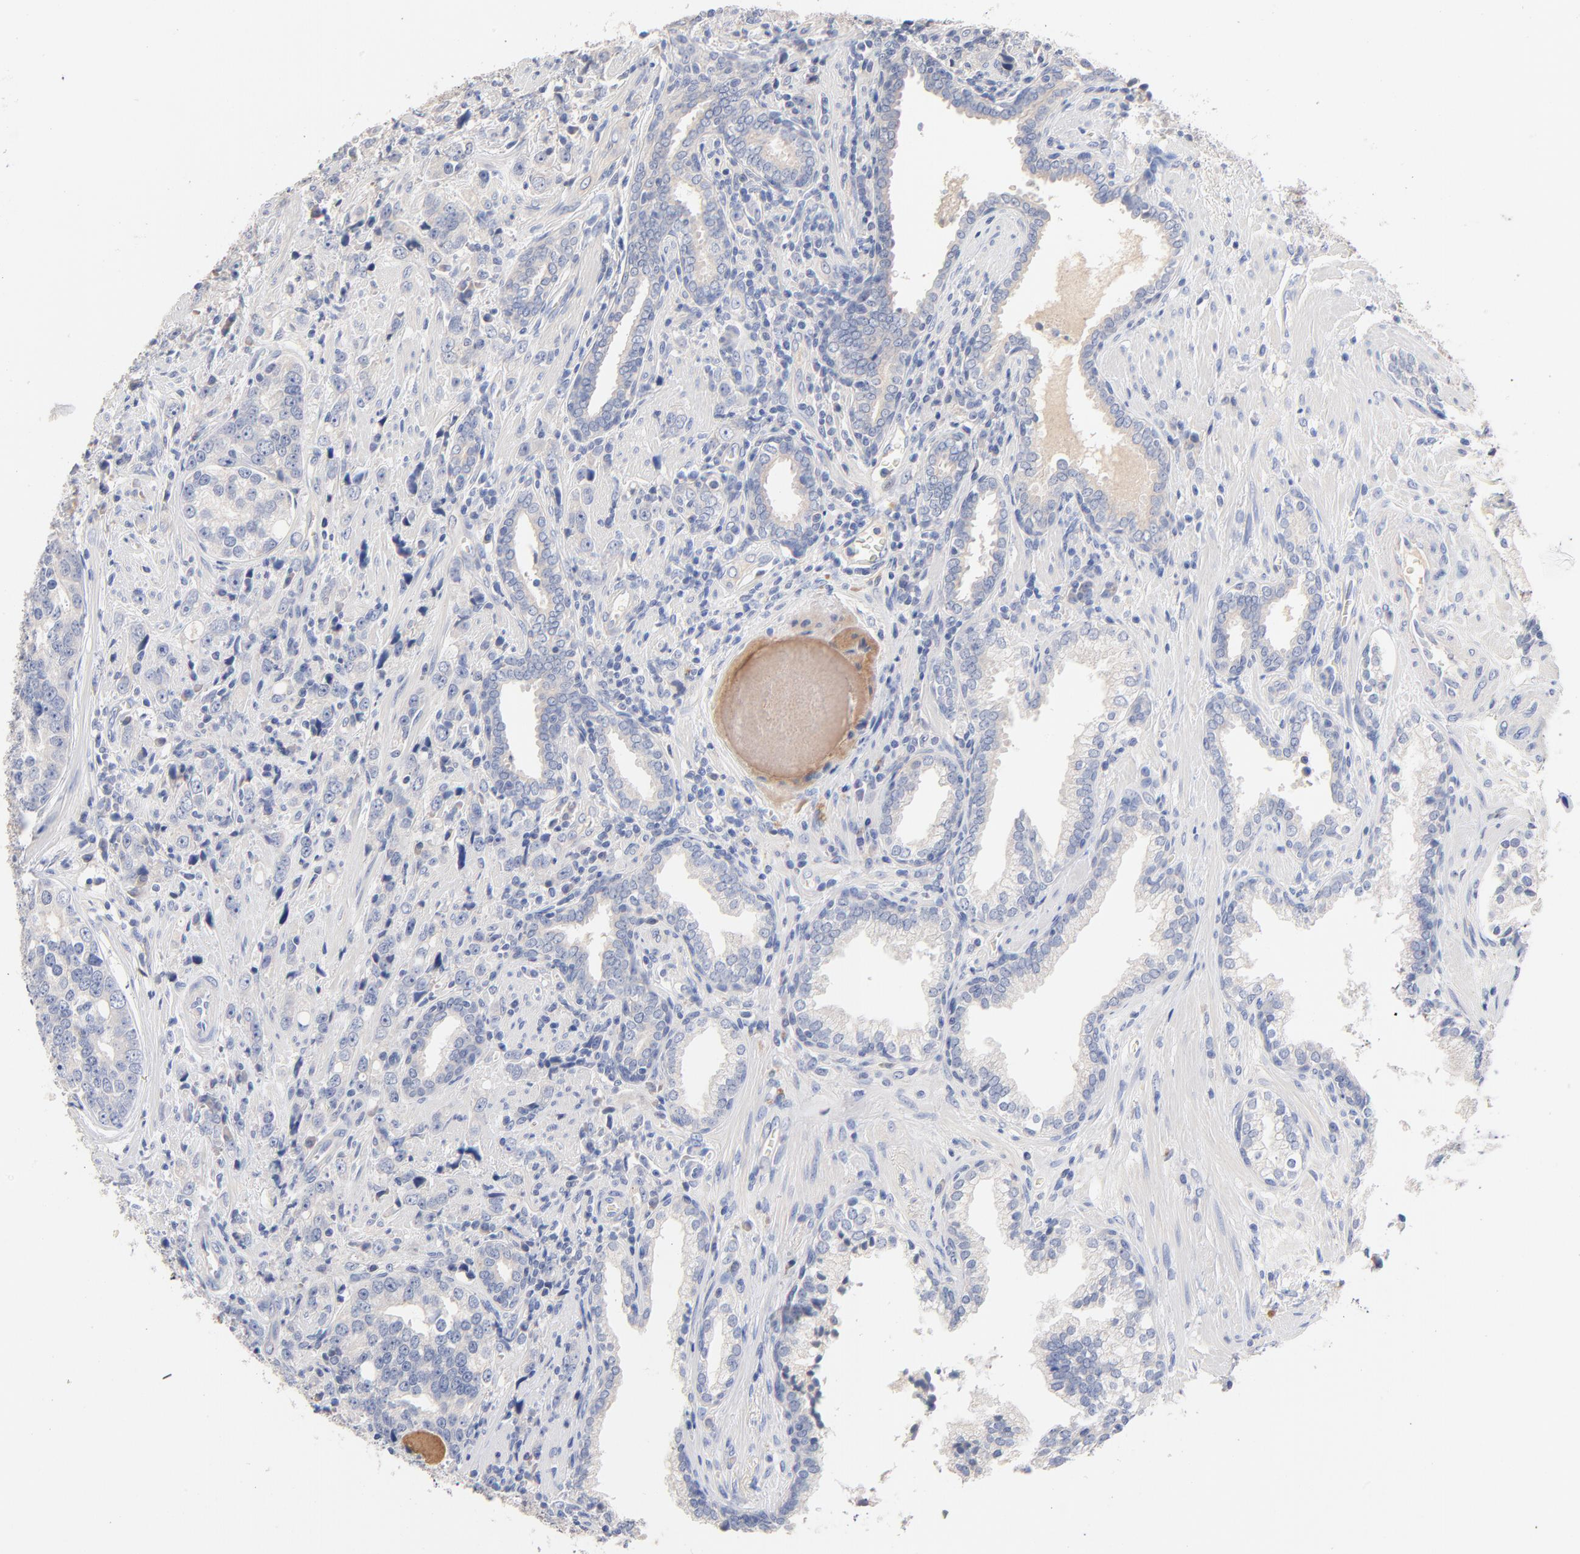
{"staining": {"intensity": "negative", "quantity": "none", "location": "none"}, "tissue": "prostate cancer", "cell_type": "Tumor cells", "image_type": "cancer", "snomed": [{"axis": "morphology", "description": "Adenocarcinoma, High grade"}, {"axis": "topography", "description": "Prostate"}], "caption": "DAB immunohistochemical staining of human adenocarcinoma (high-grade) (prostate) reveals no significant expression in tumor cells.", "gene": "CPS1", "patient": {"sex": "male", "age": 71}}